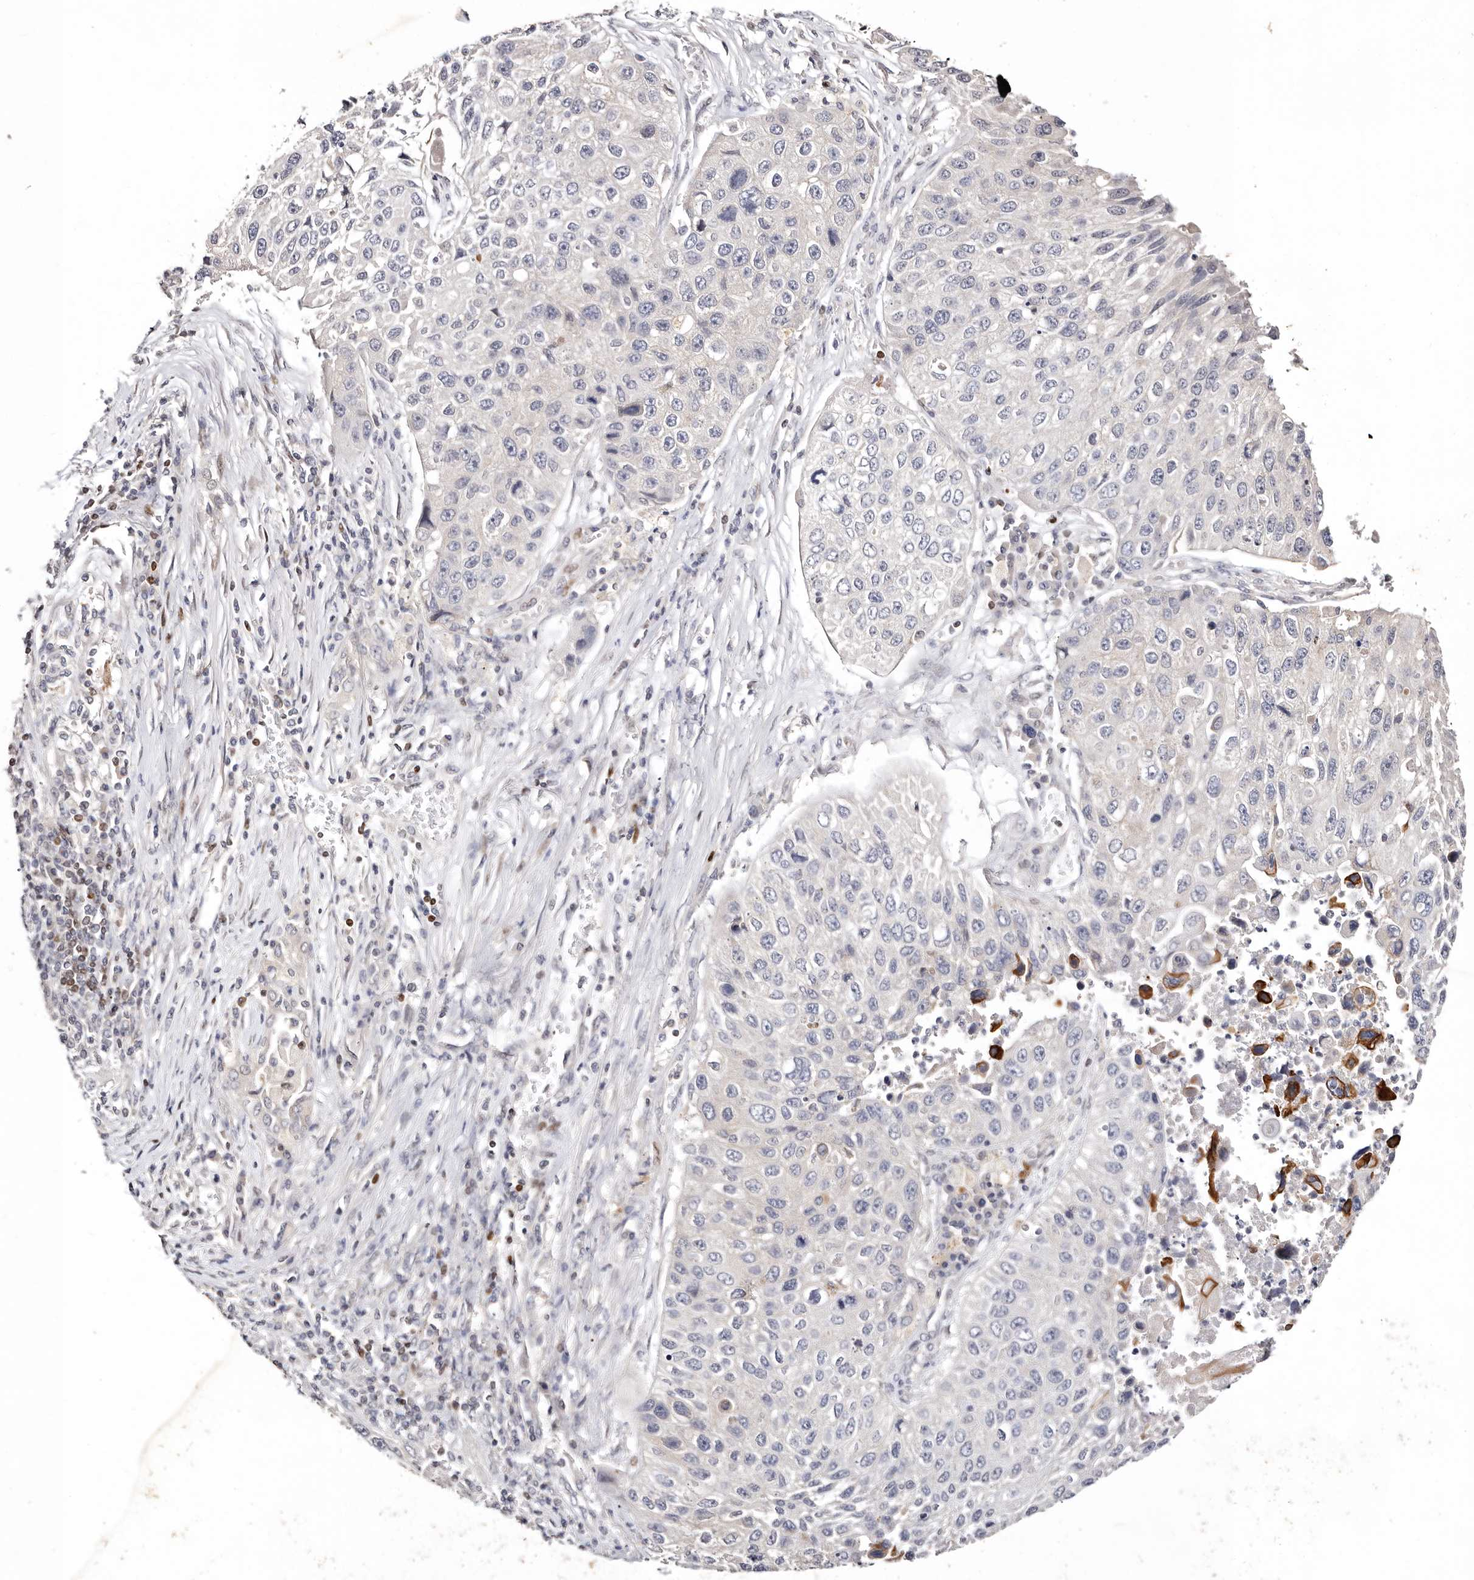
{"staining": {"intensity": "negative", "quantity": "none", "location": "none"}, "tissue": "lung cancer", "cell_type": "Tumor cells", "image_type": "cancer", "snomed": [{"axis": "morphology", "description": "Squamous cell carcinoma, NOS"}, {"axis": "topography", "description": "Lung"}], "caption": "Lung squamous cell carcinoma was stained to show a protein in brown. There is no significant staining in tumor cells. The staining is performed using DAB (3,3'-diaminobenzidine) brown chromogen with nuclei counter-stained in using hematoxylin.", "gene": "IQGAP3", "patient": {"sex": "male", "age": 61}}